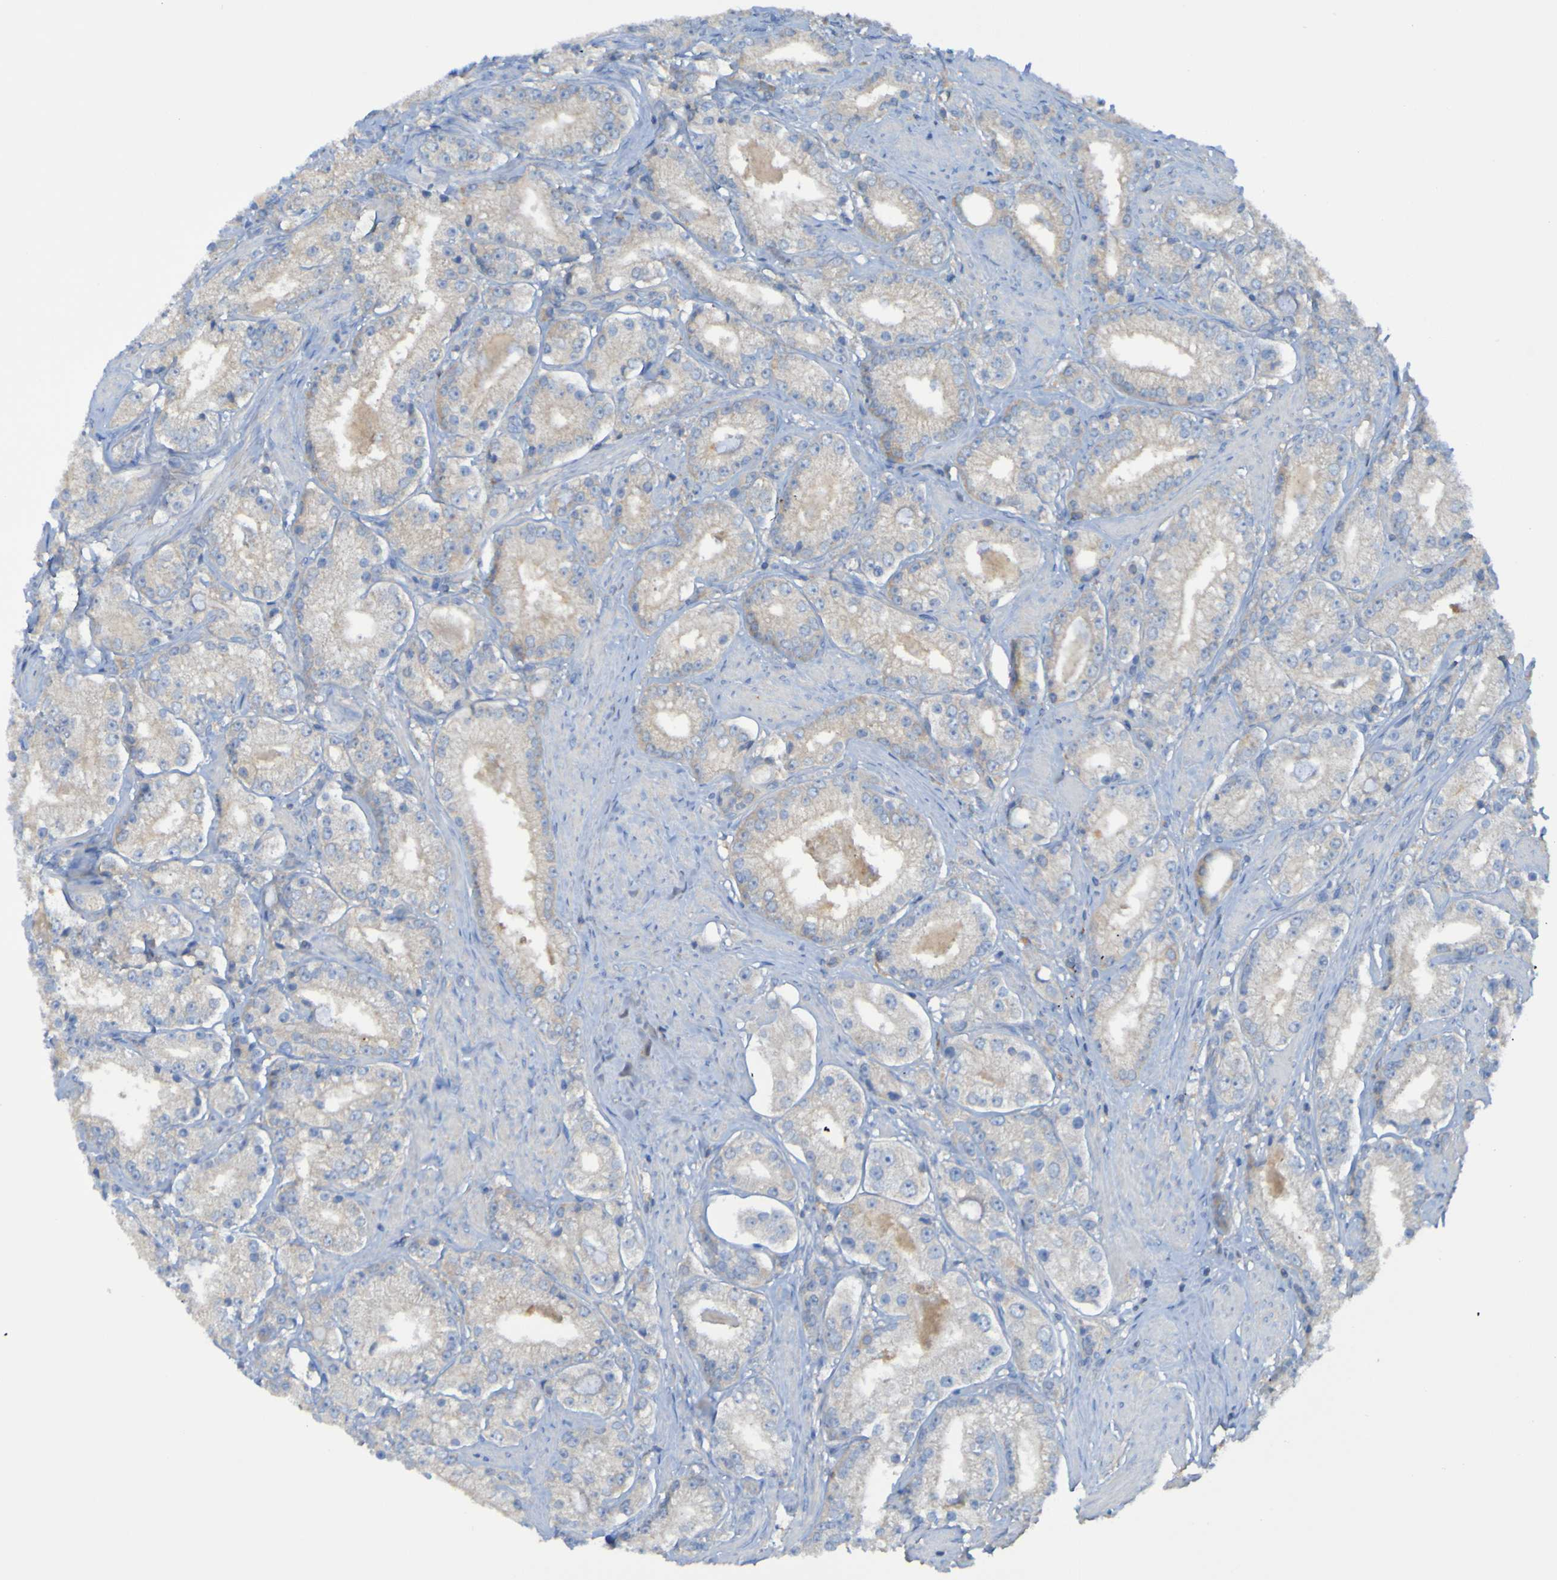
{"staining": {"intensity": "weak", "quantity": "25%-75%", "location": "cytoplasmic/membranous"}, "tissue": "prostate cancer", "cell_type": "Tumor cells", "image_type": "cancer", "snomed": [{"axis": "morphology", "description": "Adenocarcinoma, Low grade"}, {"axis": "topography", "description": "Prostate"}], "caption": "Human adenocarcinoma (low-grade) (prostate) stained with a protein marker reveals weak staining in tumor cells.", "gene": "ARHGEF16", "patient": {"sex": "male", "age": 63}}